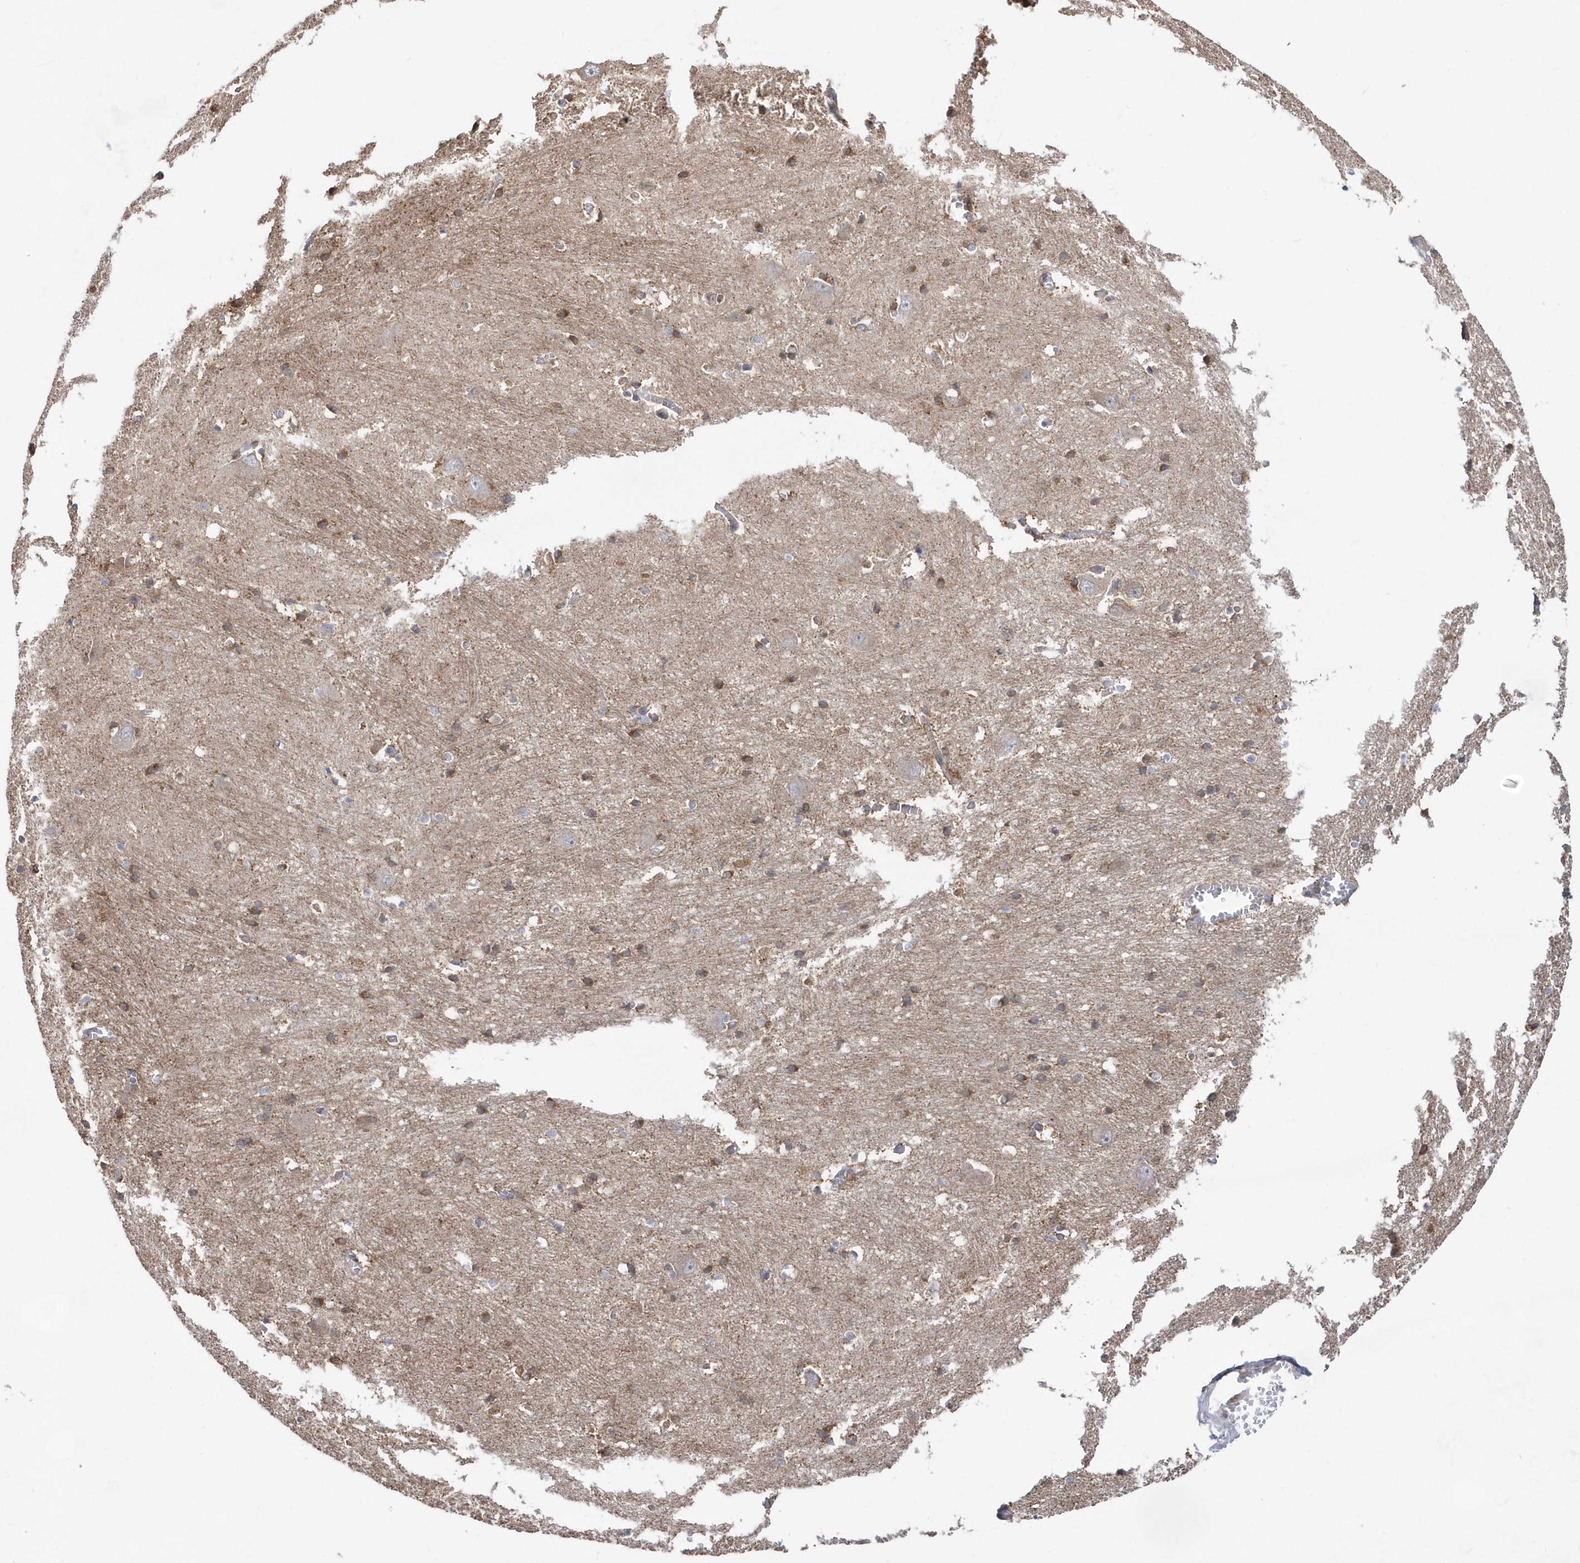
{"staining": {"intensity": "moderate", "quantity": "25%-75%", "location": "cytoplasmic/membranous"}, "tissue": "caudate", "cell_type": "Glial cells", "image_type": "normal", "snomed": [{"axis": "morphology", "description": "Normal tissue, NOS"}, {"axis": "topography", "description": "Lateral ventricle wall"}], "caption": "This is an image of immunohistochemistry staining of unremarkable caudate, which shows moderate positivity in the cytoplasmic/membranous of glial cells.", "gene": "BDH2", "patient": {"sex": "male", "age": 37}}